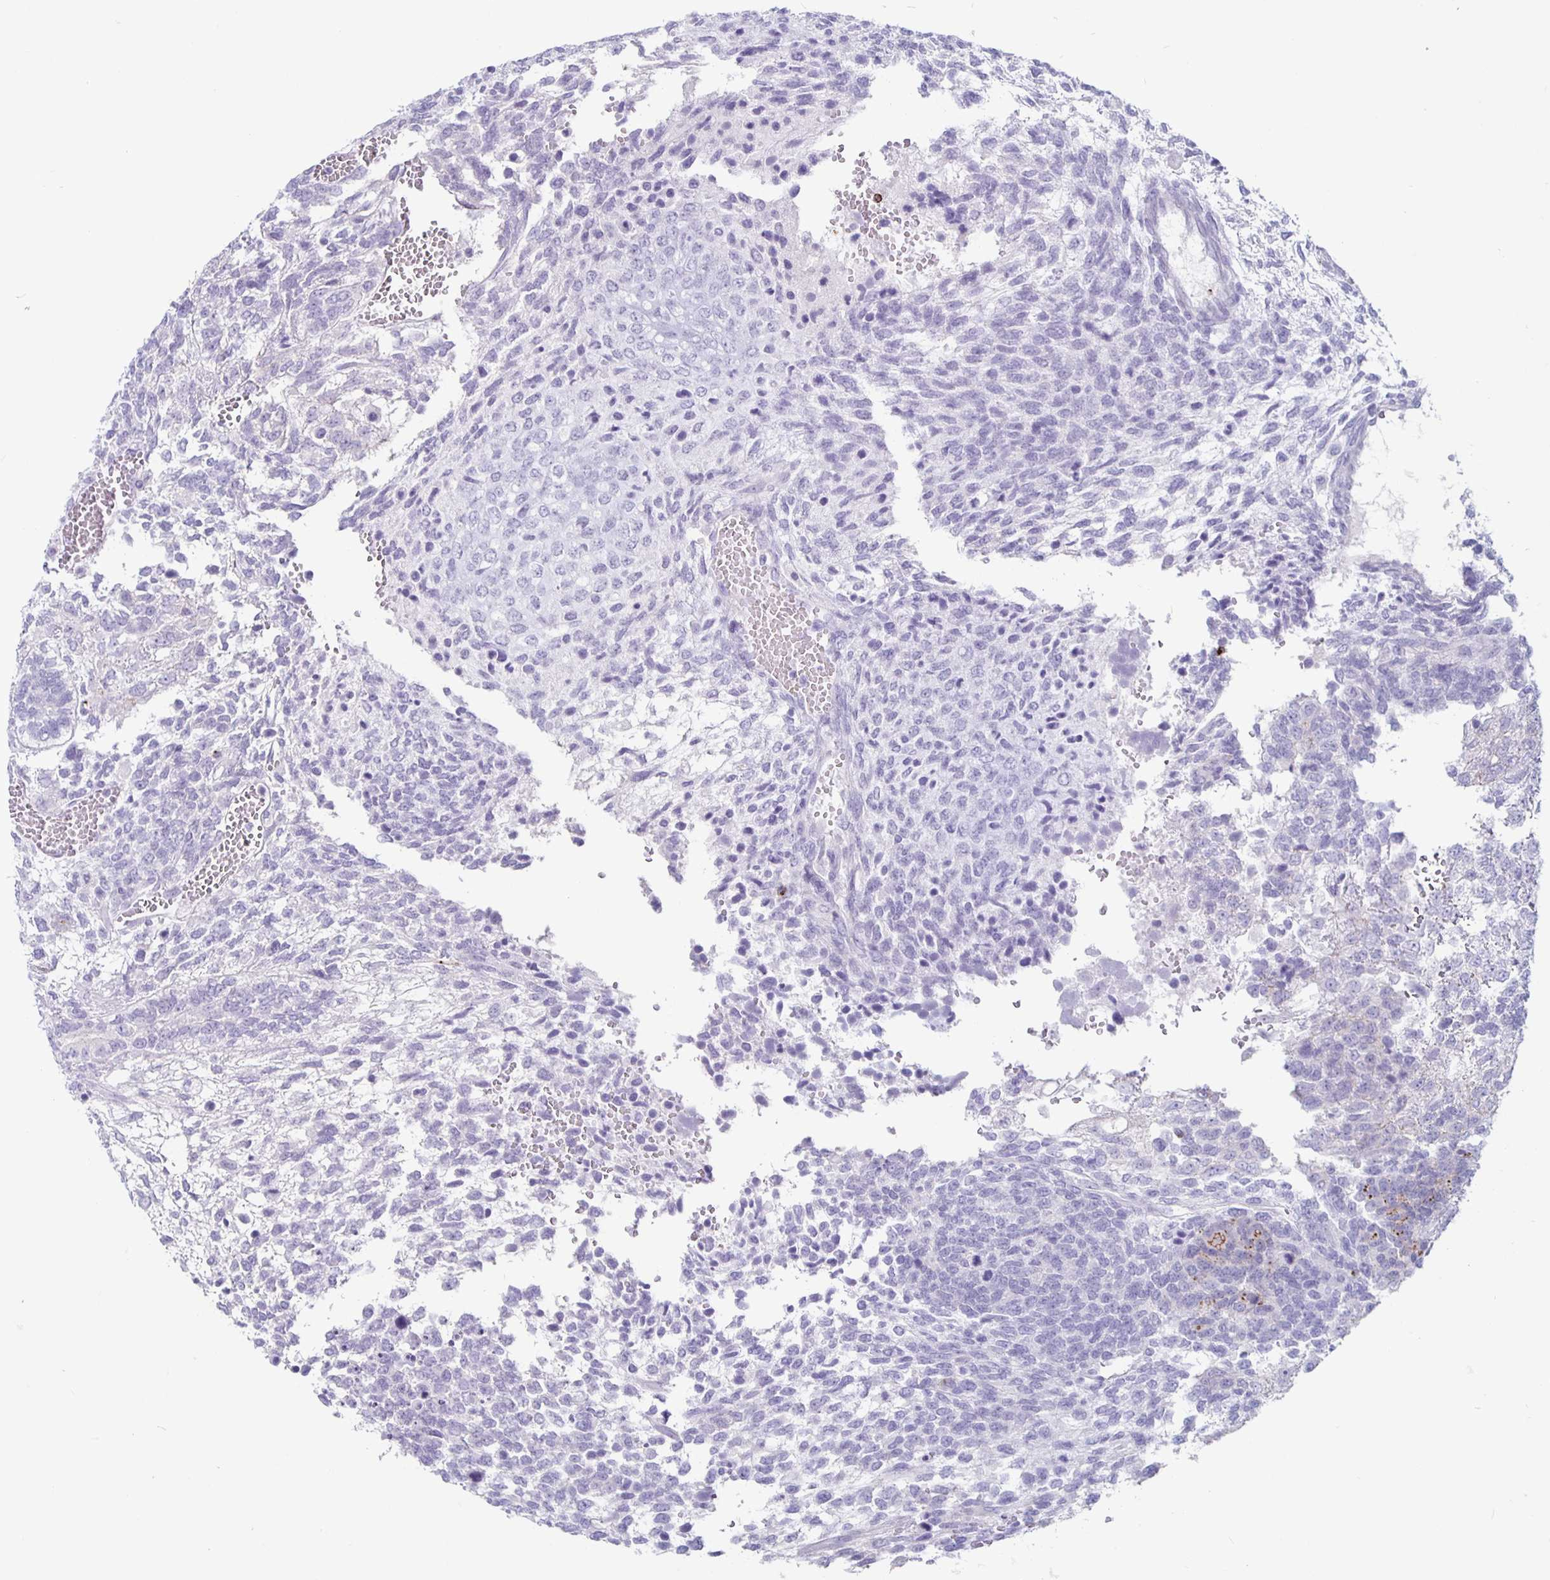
{"staining": {"intensity": "negative", "quantity": "none", "location": "none"}, "tissue": "testis cancer", "cell_type": "Tumor cells", "image_type": "cancer", "snomed": [{"axis": "morphology", "description": "Normal tissue, NOS"}, {"axis": "morphology", "description": "Carcinoma, Embryonal, NOS"}, {"axis": "topography", "description": "Testis"}, {"axis": "topography", "description": "Epididymis"}], "caption": "Immunohistochemistry image of human testis embryonal carcinoma stained for a protein (brown), which demonstrates no expression in tumor cells.", "gene": "GZMK", "patient": {"sex": "male", "age": 23}}